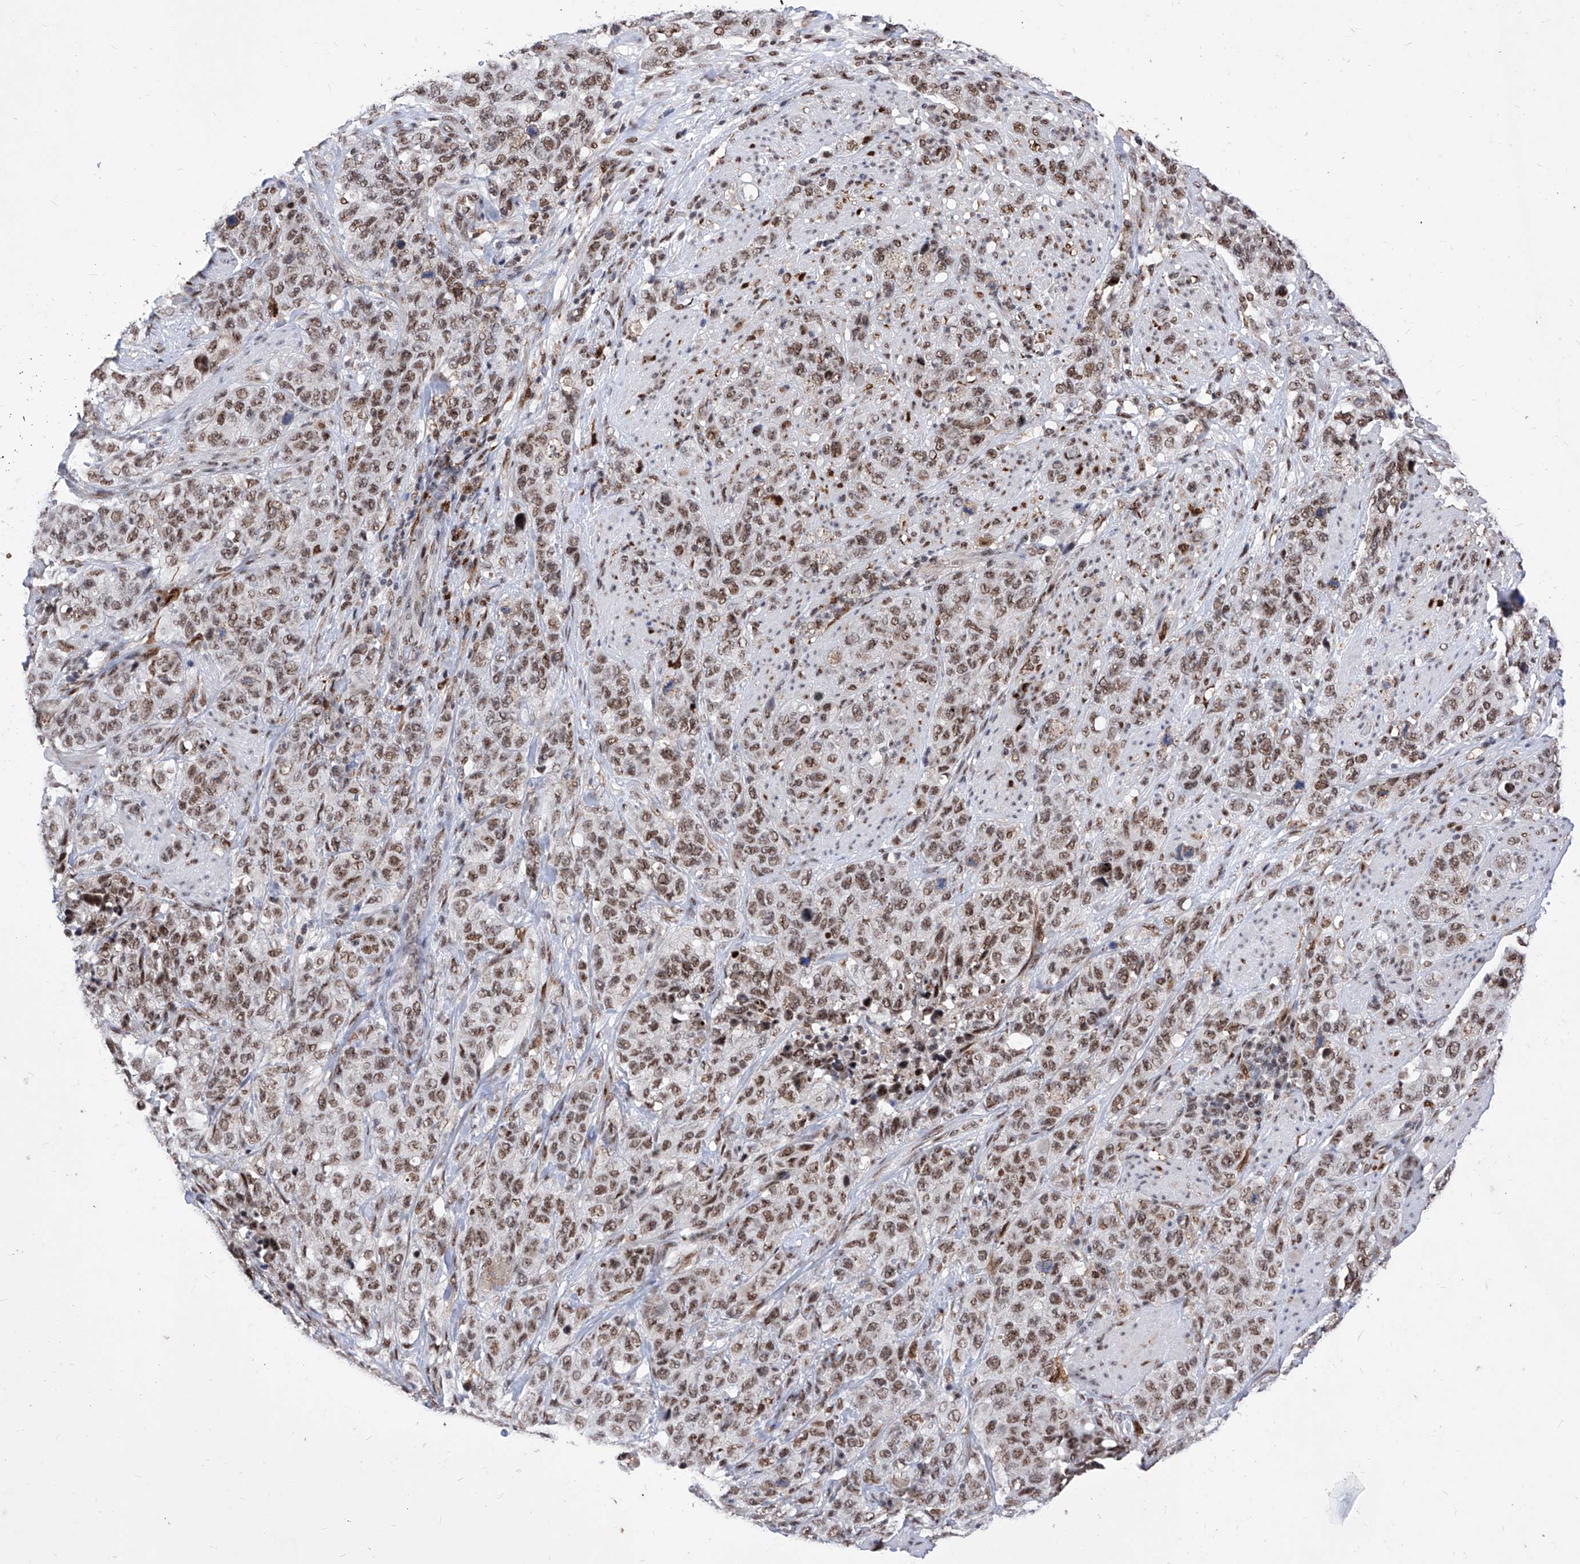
{"staining": {"intensity": "moderate", "quantity": ">75%", "location": "nuclear"}, "tissue": "stomach cancer", "cell_type": "Tumor cells", "image_type": "cancer", "snomed": [{"axis": "morphology", "description": "Adenocarcinoma, NOS"}, {"axis": "topography", "description": "Stomach"}], "caption": "An image showing moderate nuclear staining in approximately >75% of tumor cells in adenocarcinoma (stomach), as visualized by brown immunohistochemical staining.", "gene": "PHF5A", "patient": {"sex": "male", "age": 48}}